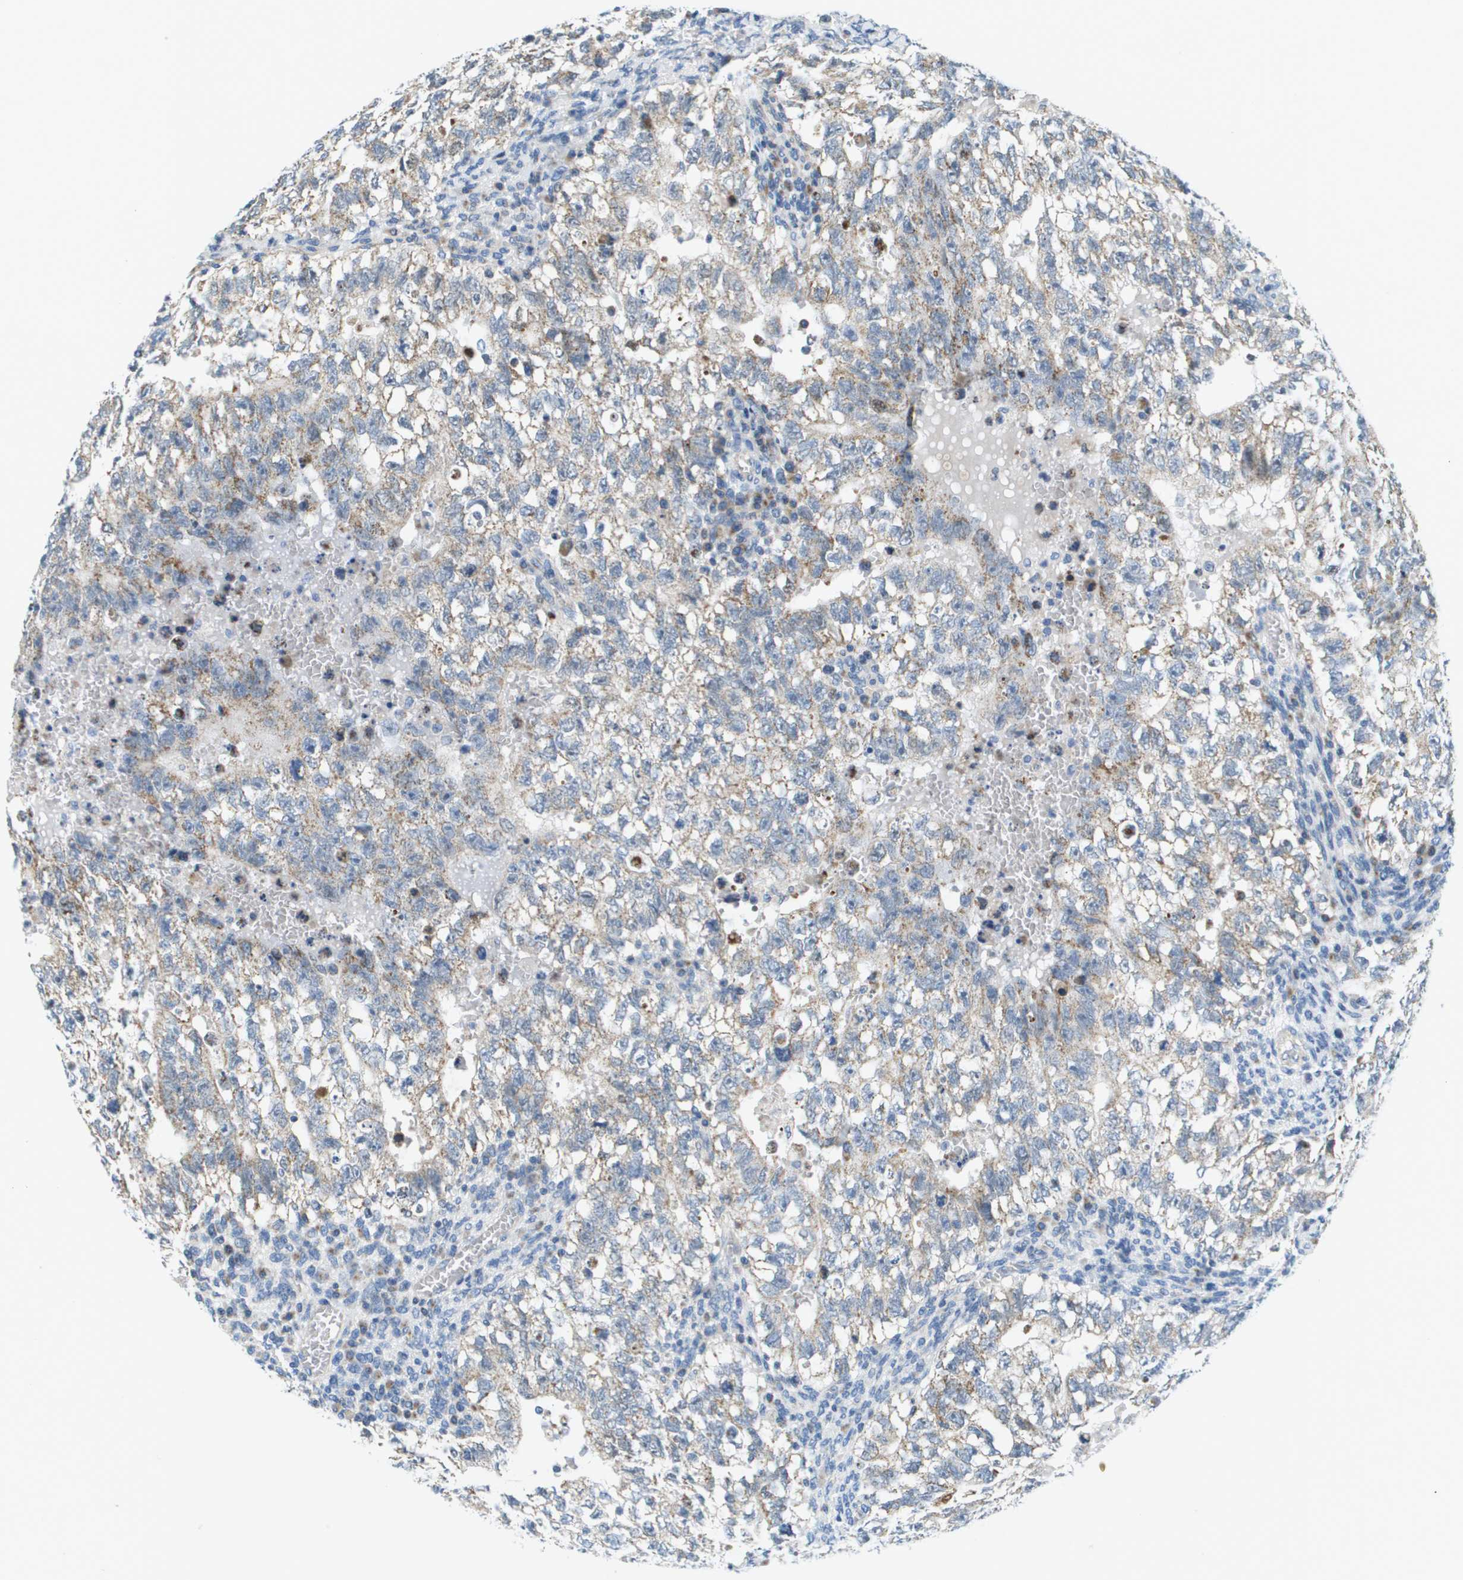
{"staining": {"intensity": "weak", "quantity": "25%-75%", "location": "cytoplasmic/membranous"}, "tissue": "testis cancer", "cell_type": "Tumor cells", "image_type": "cancer", "snomed": [{"axis": "morphology", "description": "Seminoma, NOS"}, {"axis": "morphology", "description": "Carcinoma, Embryonal, NOS"}, {"axis": "topography", "description": "Testis"}], "caption": "A brown stain shows weak cytoplasmic/membranous positivity of a protein in human testis embryonal carcinoma tumor cells. (DAB (3,3'-diaminobenzidine) IHC, brown staining for protein, blue staining for nuclei).", "gene": "KRT23", "patient": {"sex": "male", "age": 38}}